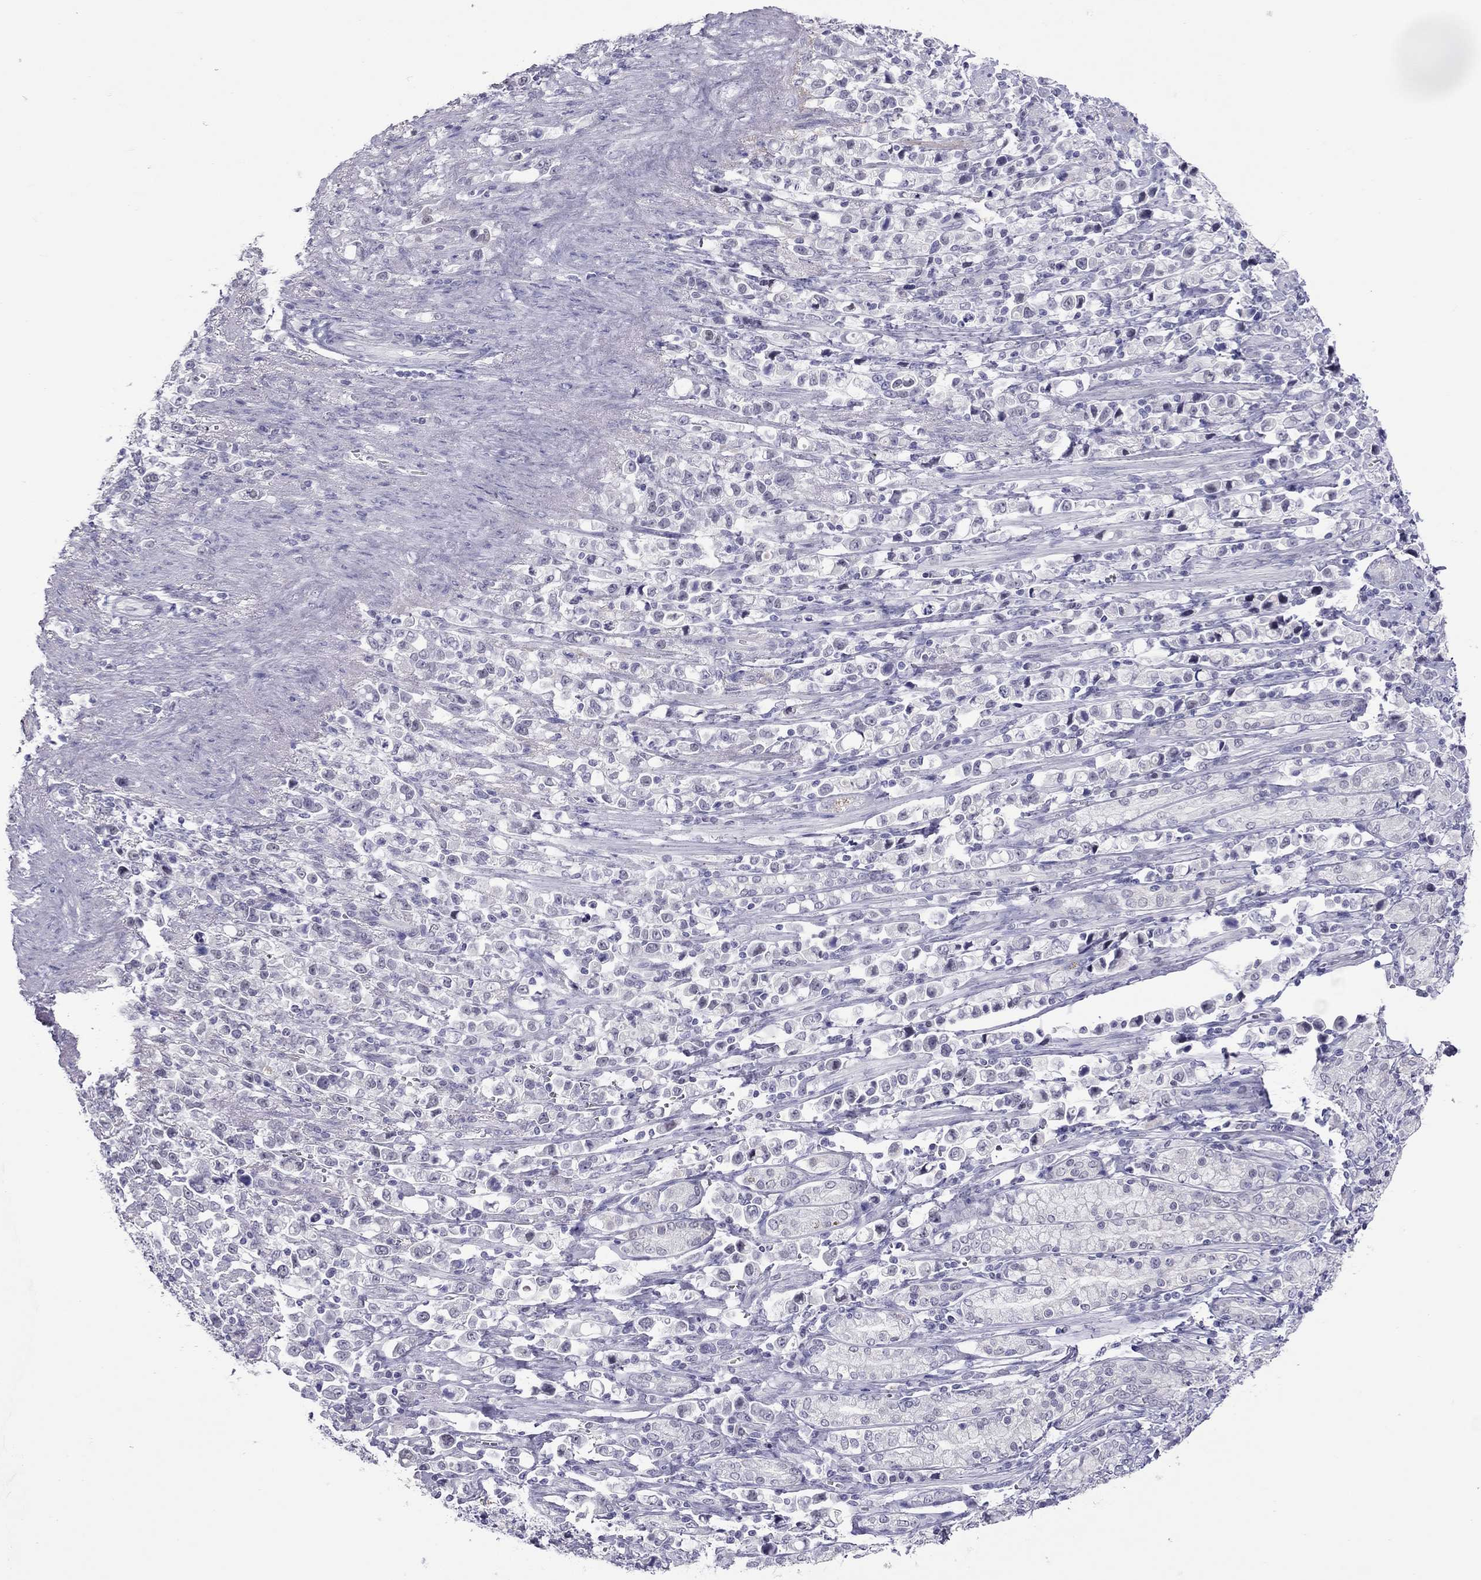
{"staining": {"intensity": "negative", "quantity": "none", "location": "none"}, "tissue": "stomach cancer", "cell_type": "Tumor cells", "image_type": "cancer", "snomed": [{"axis": "morphology", "description": "Adenocarcinoma, NOS"}, {"axis": "topography", "description": "Stomach"}], "caption": "Tumor cells show no significant protein positivity in stomach cancer.", "gene": "CHRNB3", "patient": {"sex": "male", "age": 63}}